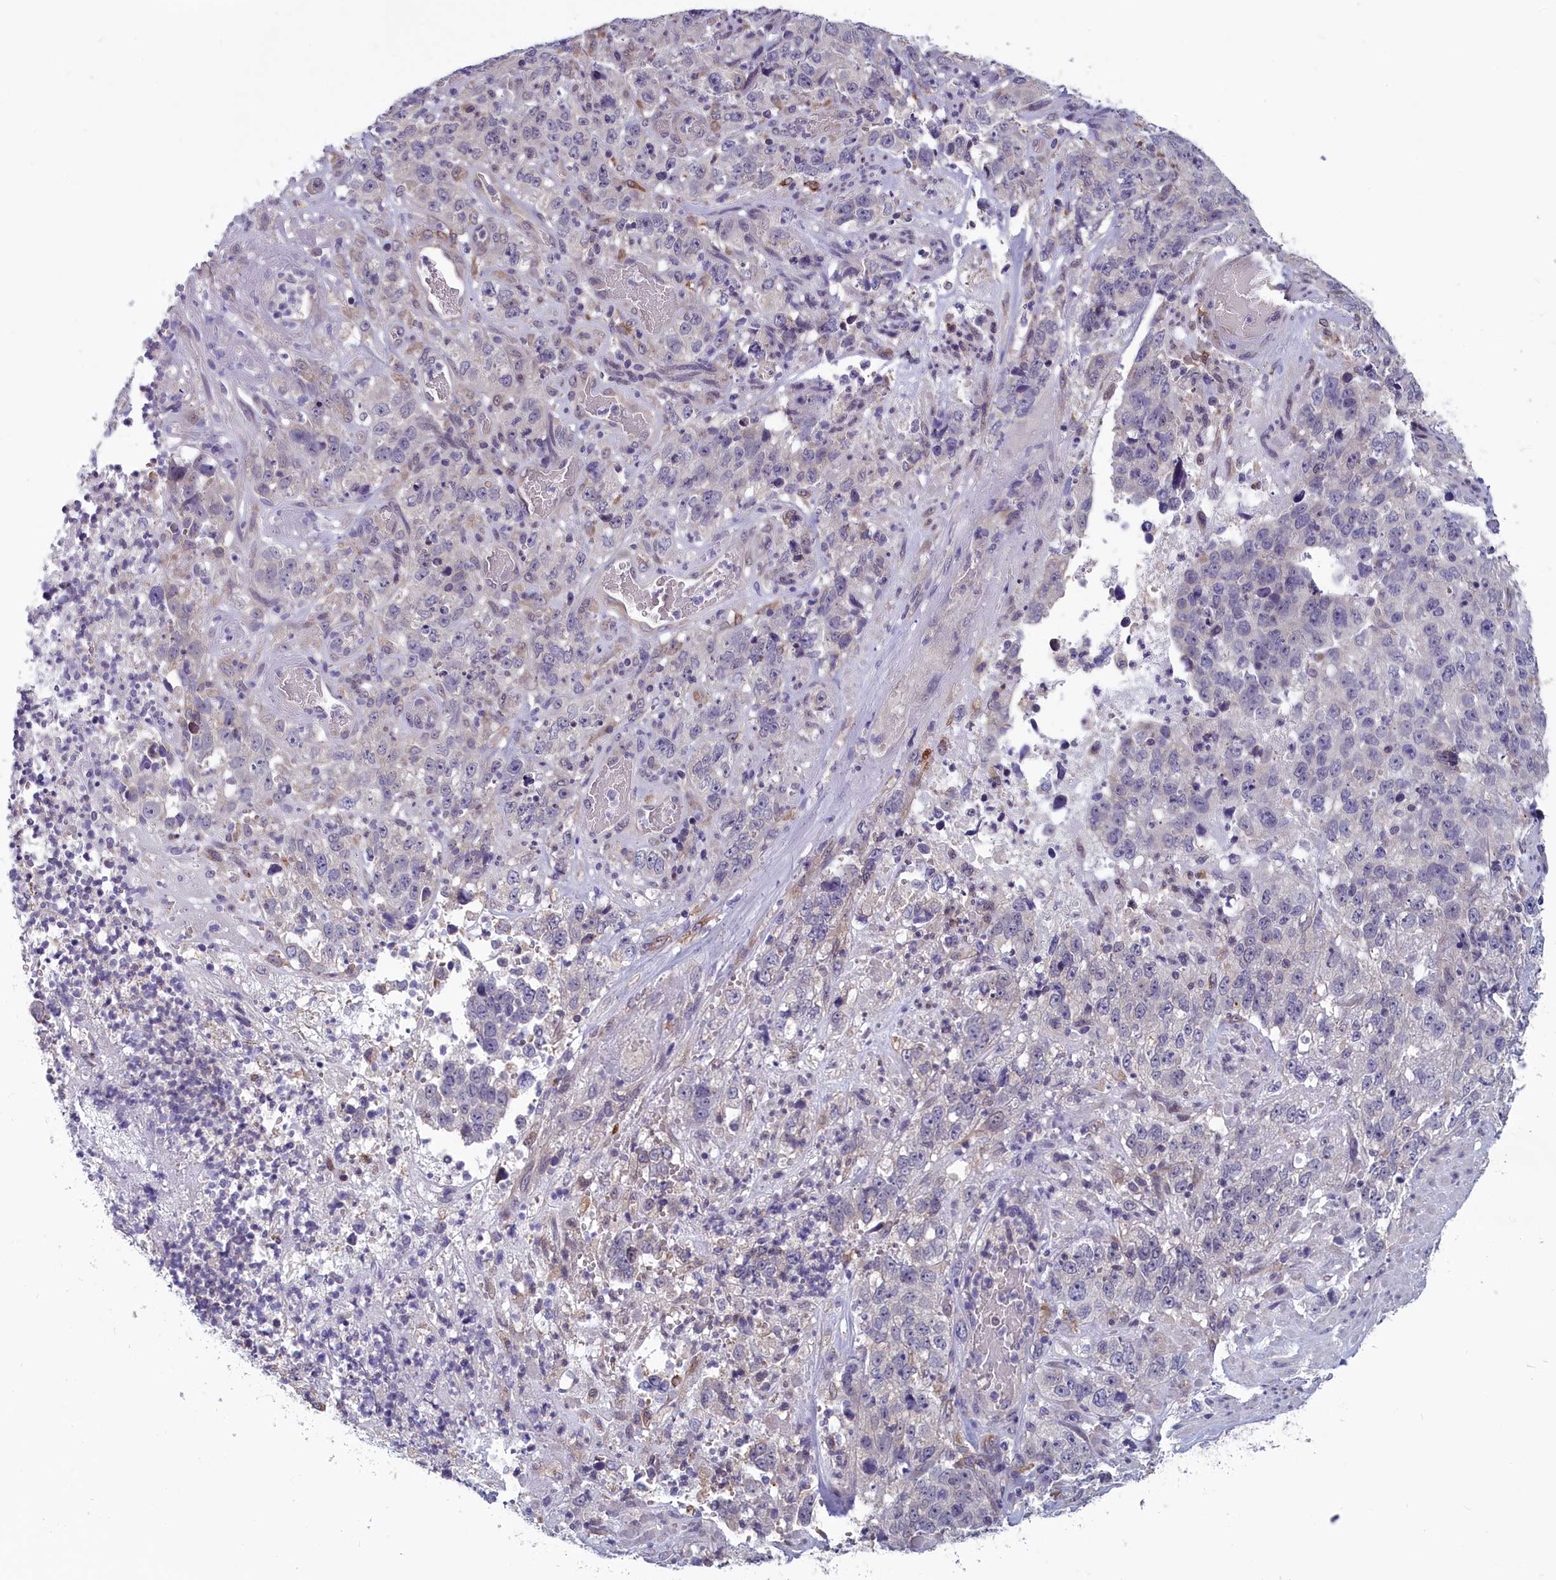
{"staining": {"intensity": "negative", "quantity": "none", "location": "none"}, "tissue": "stomach cancer", "cell_type": "Tumor cells", "image_type": "cancer", "snomed": [{"axis": "morphology", "description": "Adenocarcinoma, NOS"}, {"axis": "topography", "description": "Stomach"}], "caption": "Tumor cells are negative for brown protein staining in adenocarcinoma (stomach).", "gene": "MRI1", "patient": {"sex": "male", "age": 48}}